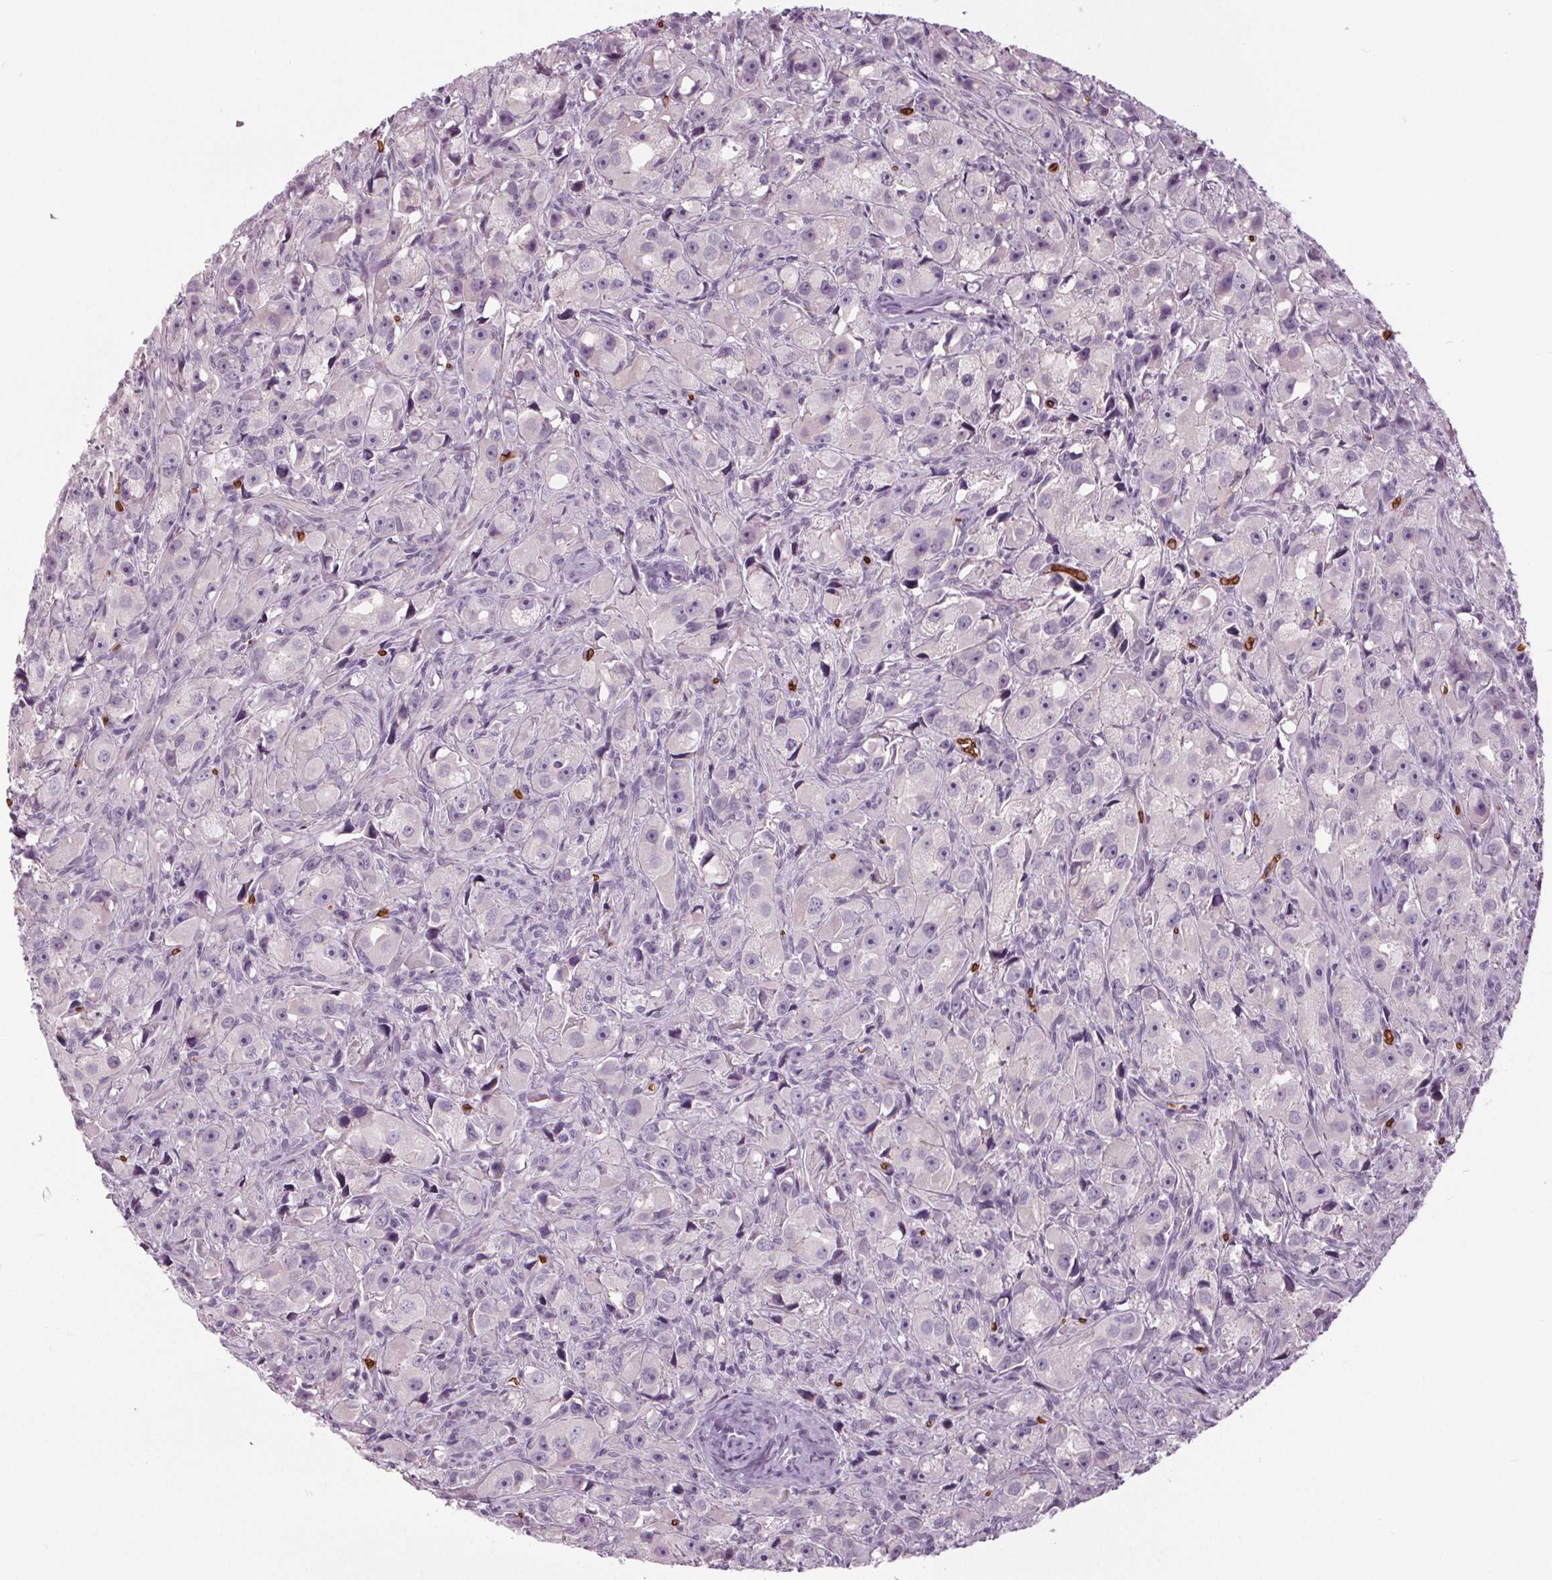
{"staining": {"intensity": "negative", "quantity": "none", "location": "none"}, "tissue": "prostate cancer", "cell_type": "Tumor cells", "image_type": "cancer", "snomed": [{"axis": "morphology", "description": "Adenocarcinoma, High grade"}, {"axis": "topography", "description": "Prostate"}], "caption": "Immunohistochemistry (IHC) micrograph of neoplastic tissue: human prostate cancer (adenocarcinoma (high-grade)) stained with DAB reveals no significant protein positivity in tumor cells. (Immunohistochemistry (IHC), brightfield microscopy, high magnification).", "gene": "SLC4A1", "patient": {"sex": "male", "age": 75}}